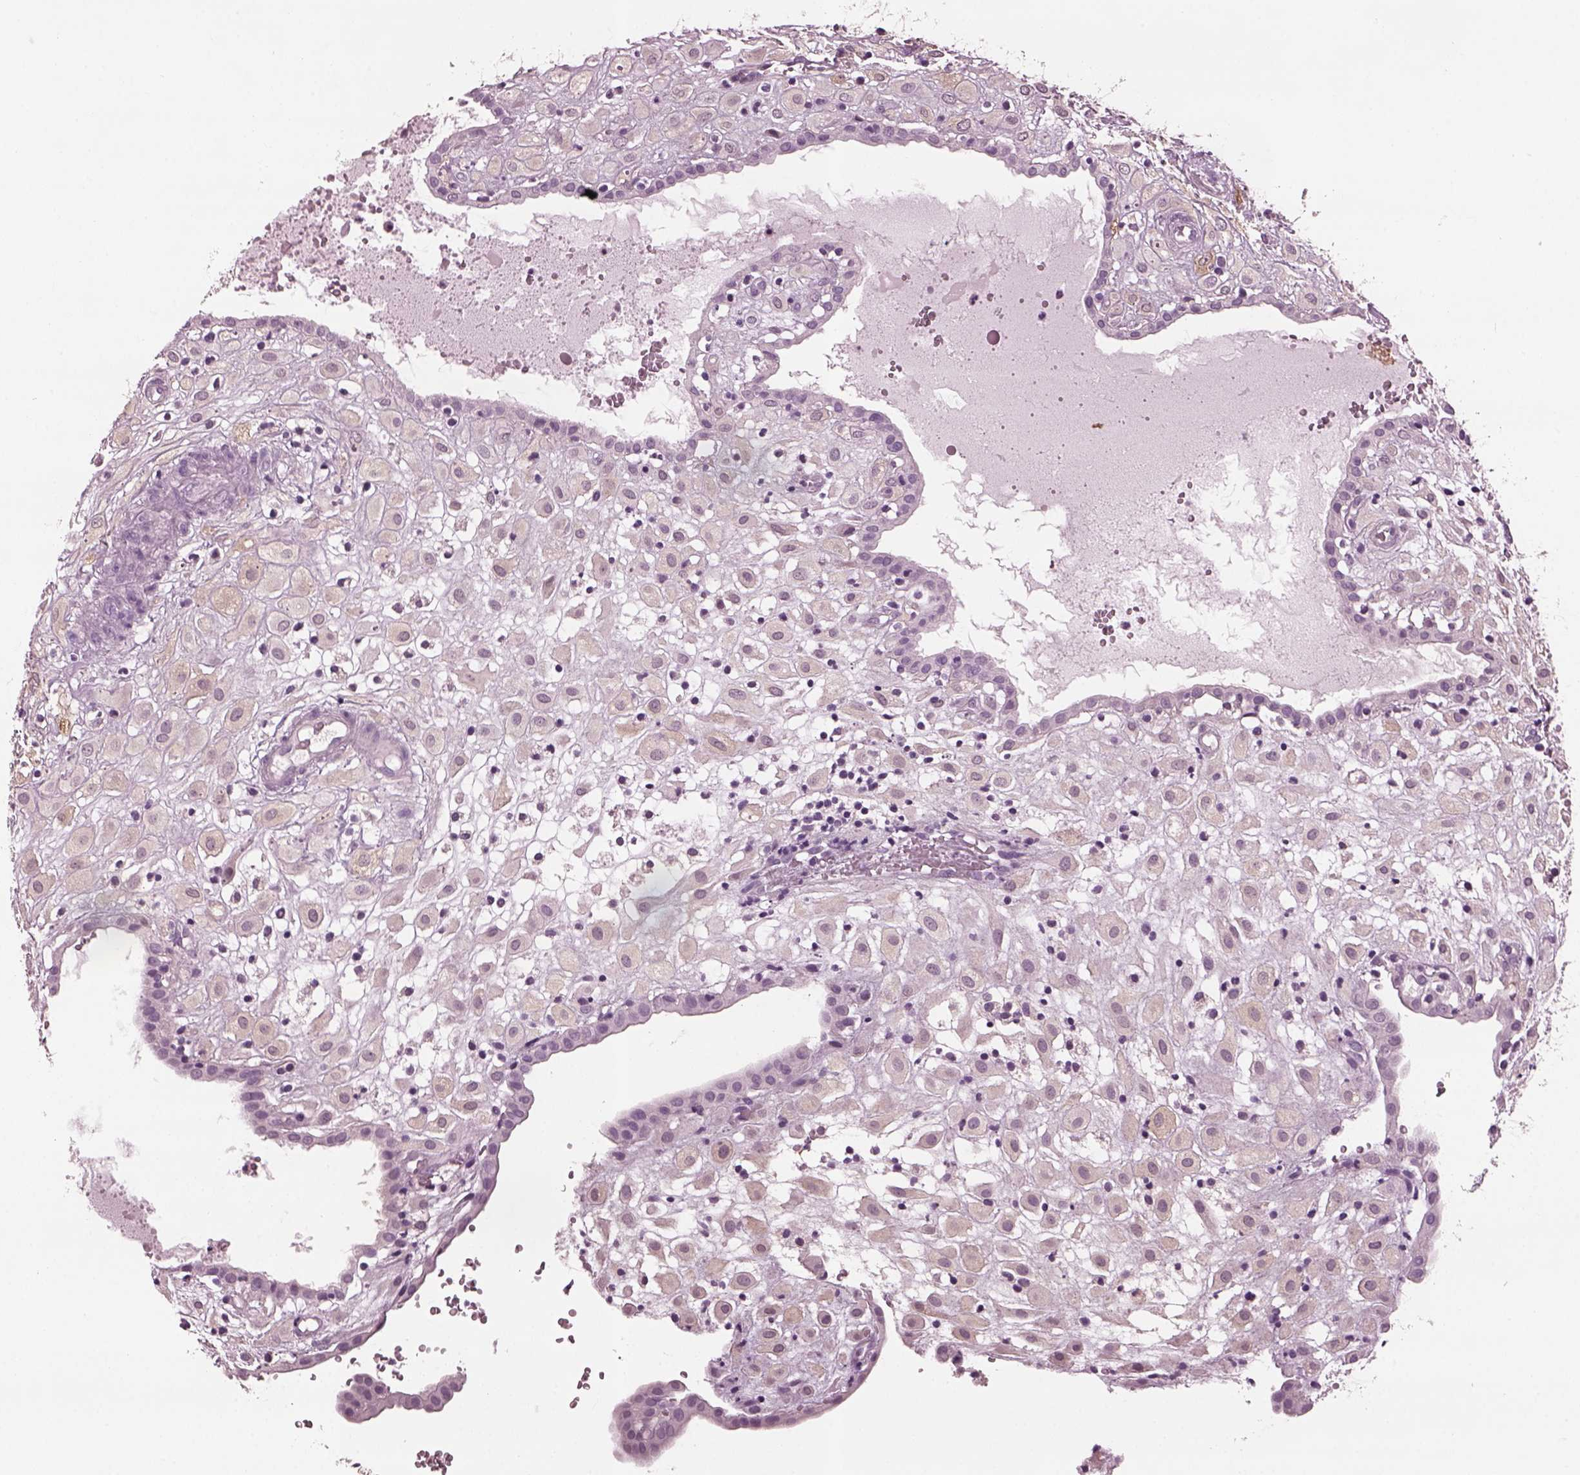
{"staining": {"intensity": "negative", "quantity": "none", "location": "none"}, "tissue": "placenta", "cell_type": "Decidual cells", "image_type": "normal", "snomed": [{"axis": "morphology", "description": "Normal tissue, NOS"}, {"axis": "topography", "description": "Placenta"}], "caption": "A photomicrograph of placenta stained for a protein displays no brown staining in decidual cells. (IHC, brightfield microscopy, high magnification).", "gene": "SLC6A17", "patient": {"sex": "female", "age": 24}}